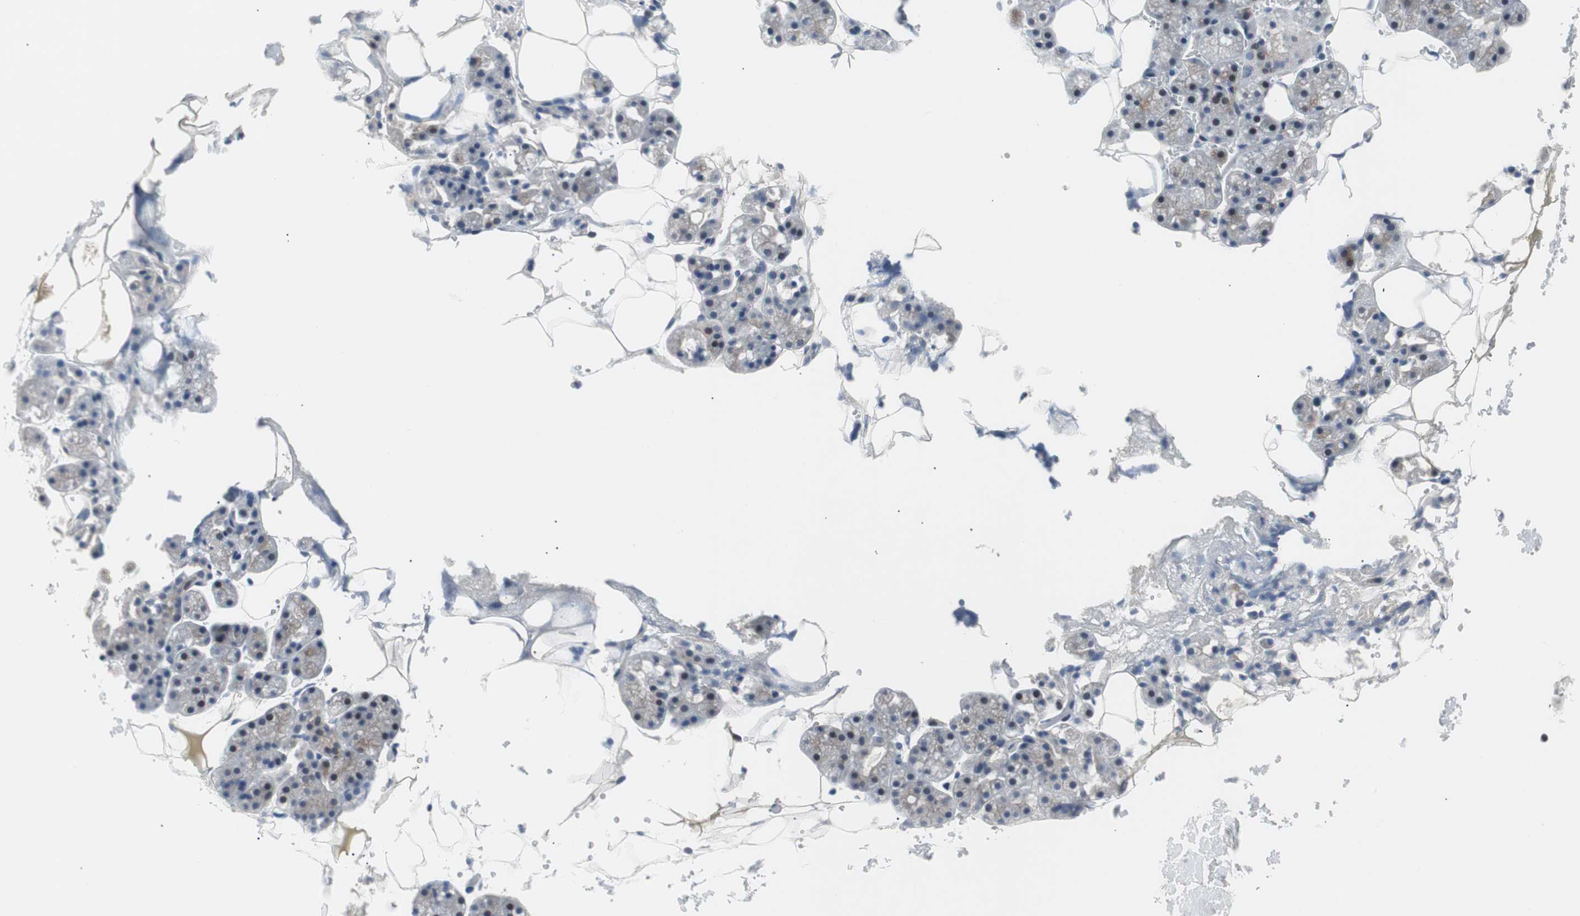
{"staining": {"intensity": "weak", "quantity": "<25%", "location": "nuclear"}, "tissue": "salivary gland", "cell_type": "Glandular cells", "image_type": "normal", "snomed": [{"axis": "morphology", "description": "Normal tissue, NOS"}, {"axis": "topography", "description": "Salivary gland"}], "caption": "High power microscopy histopathology image of an immunohistochemistry micrograph of normal salivary gland, revealing no significant expression in glandular cells. (IHC, brightfield microscopy, high magnification).", "gene": "MAP2K4", "patient": {"sex": "male", "age": 62}}